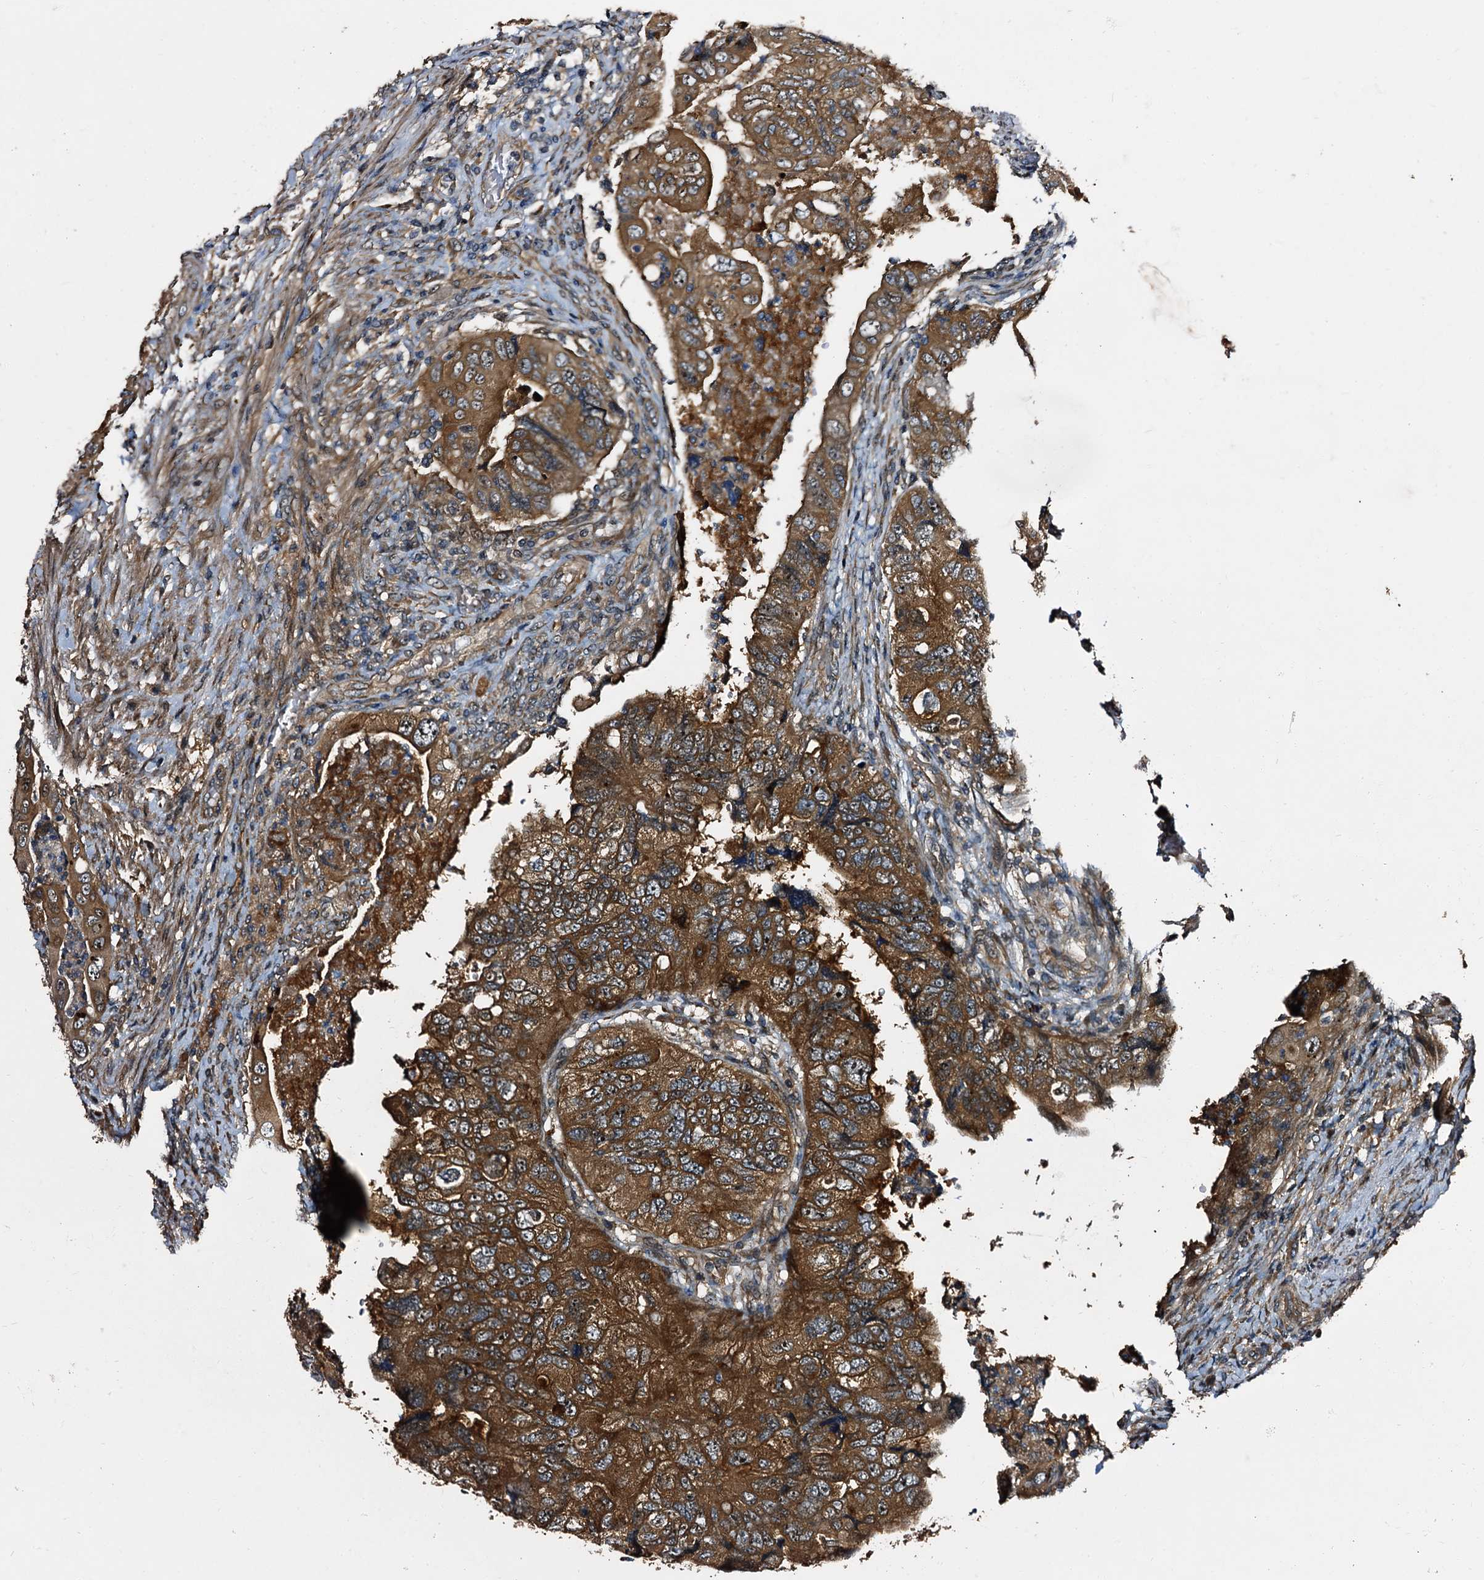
{"staining": {"intensity": "strong", "quantity": ">75%", "location": "cytoplasmic/membranous"}, "tissue": "colorectal cancer", "cell_type": "Tumor cells", "image_type": "cancer", "snomed": [{"axis": "morphology", "description": "Adenocarcinoma, NOS"}, {"axis": "topography", "description": "Rectum"}], "caption": "High-magnification brightfield microscopy of adenocarcinoma (colorectal) stained with DAB (brown) and counterstained with hematoxylin (blue). tumor cells exhibit strong cytoplasmic/membranous expression is appreciated in about>75% of cells. (DAB = brown stain, brightfield microscopy at high magnification).", "gene": "PEX5", "patient": {"sex": "male", "age": 63}}